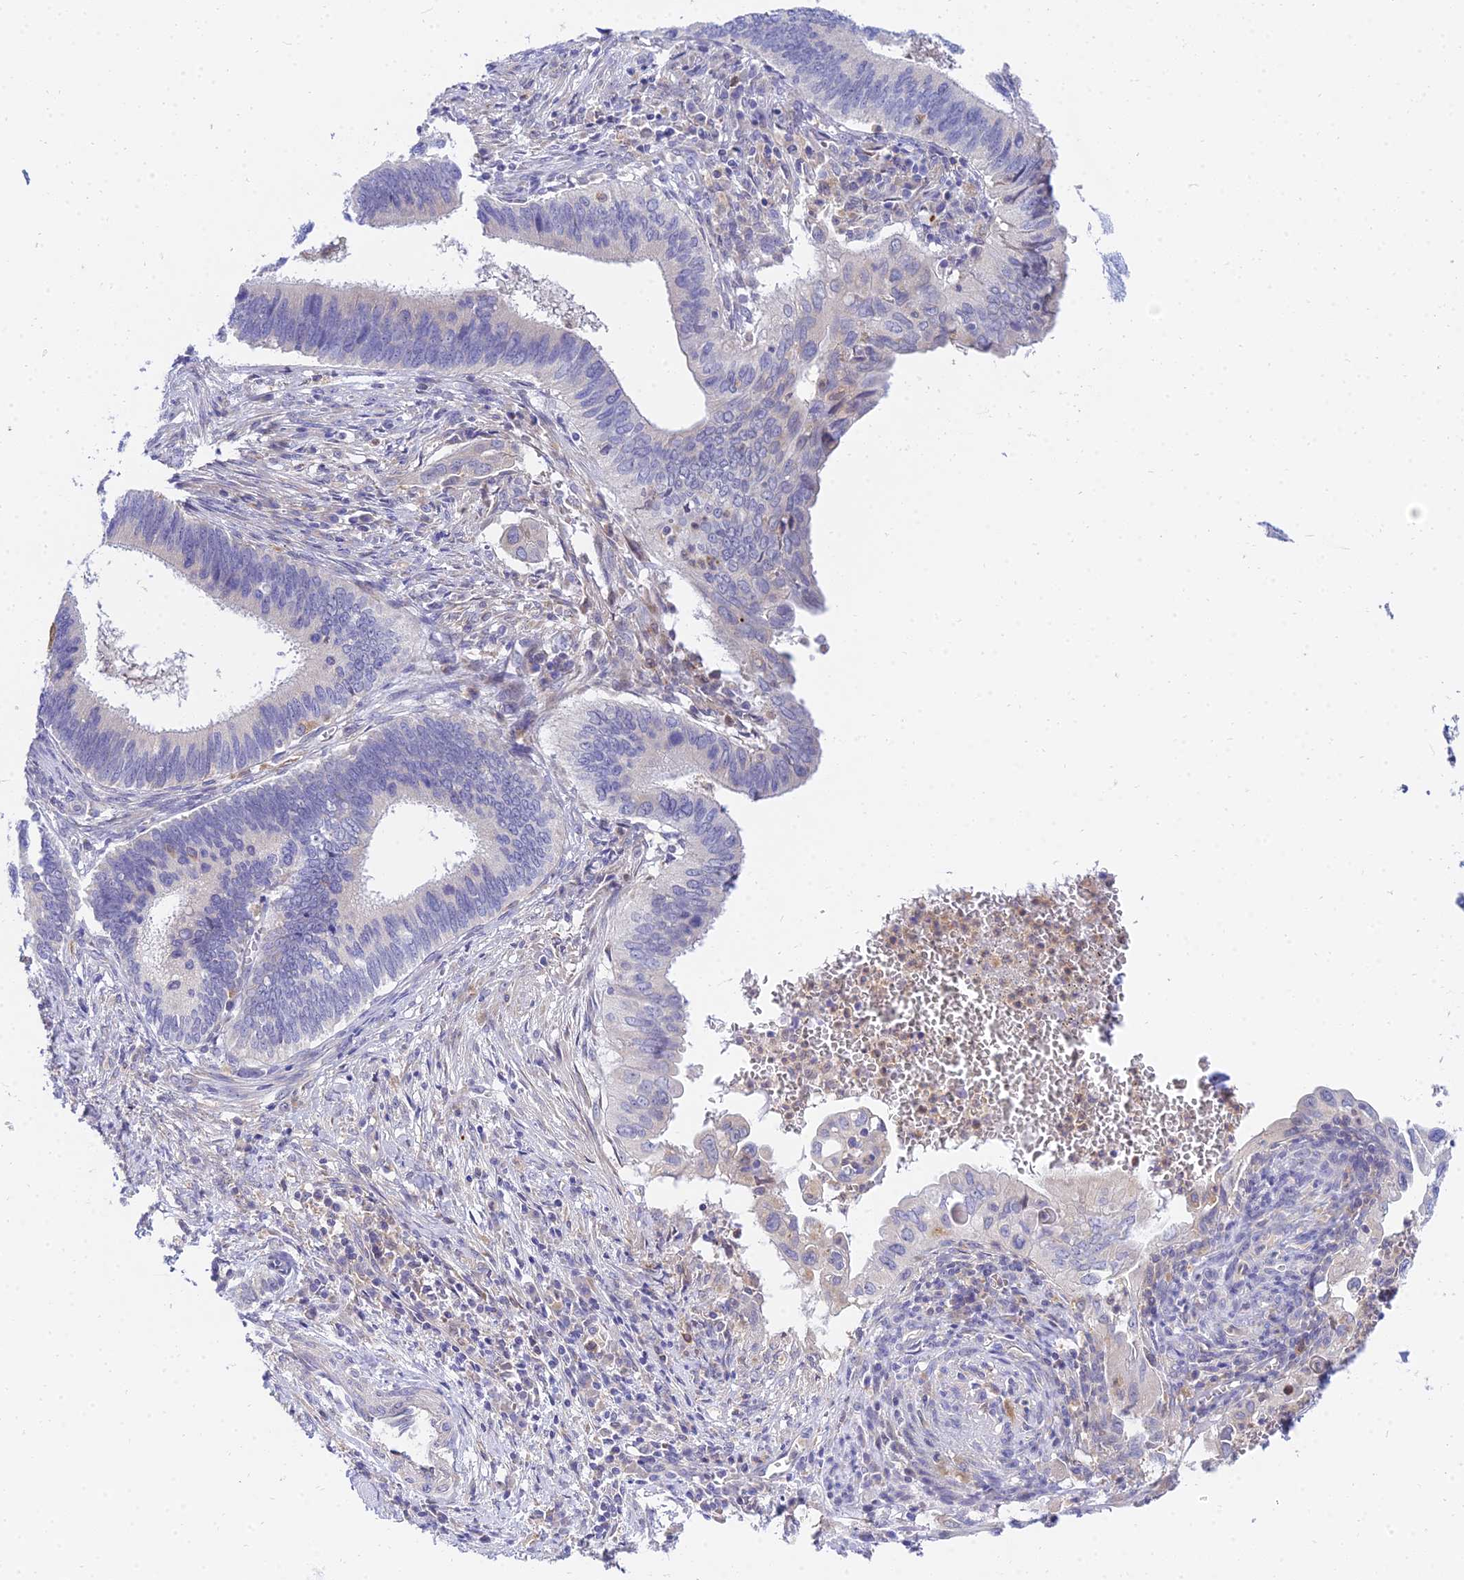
{"staining": {"intensity": "negative", "quantity": "none", "location": "none"}, "tissue": "cervical cancer", "cell_type": "Tumor cells", "image_type": "cancer", "snomed": [{"axis": "morphology", "description": "Adenocarcinoma, NOS"}, {"axis": "topography", "description": "Cervix"}], "caption": "Immunohistochemistry (IHC) micrograph of neoplastic tissue: human cervical adenocarcinoma stained with DAB (3,3'-diaminobenzidine) exhibits no significant protein positivity in tumor cells.", "gene": "ARL8B", "patient": {"sex": "female", "age": 42}}